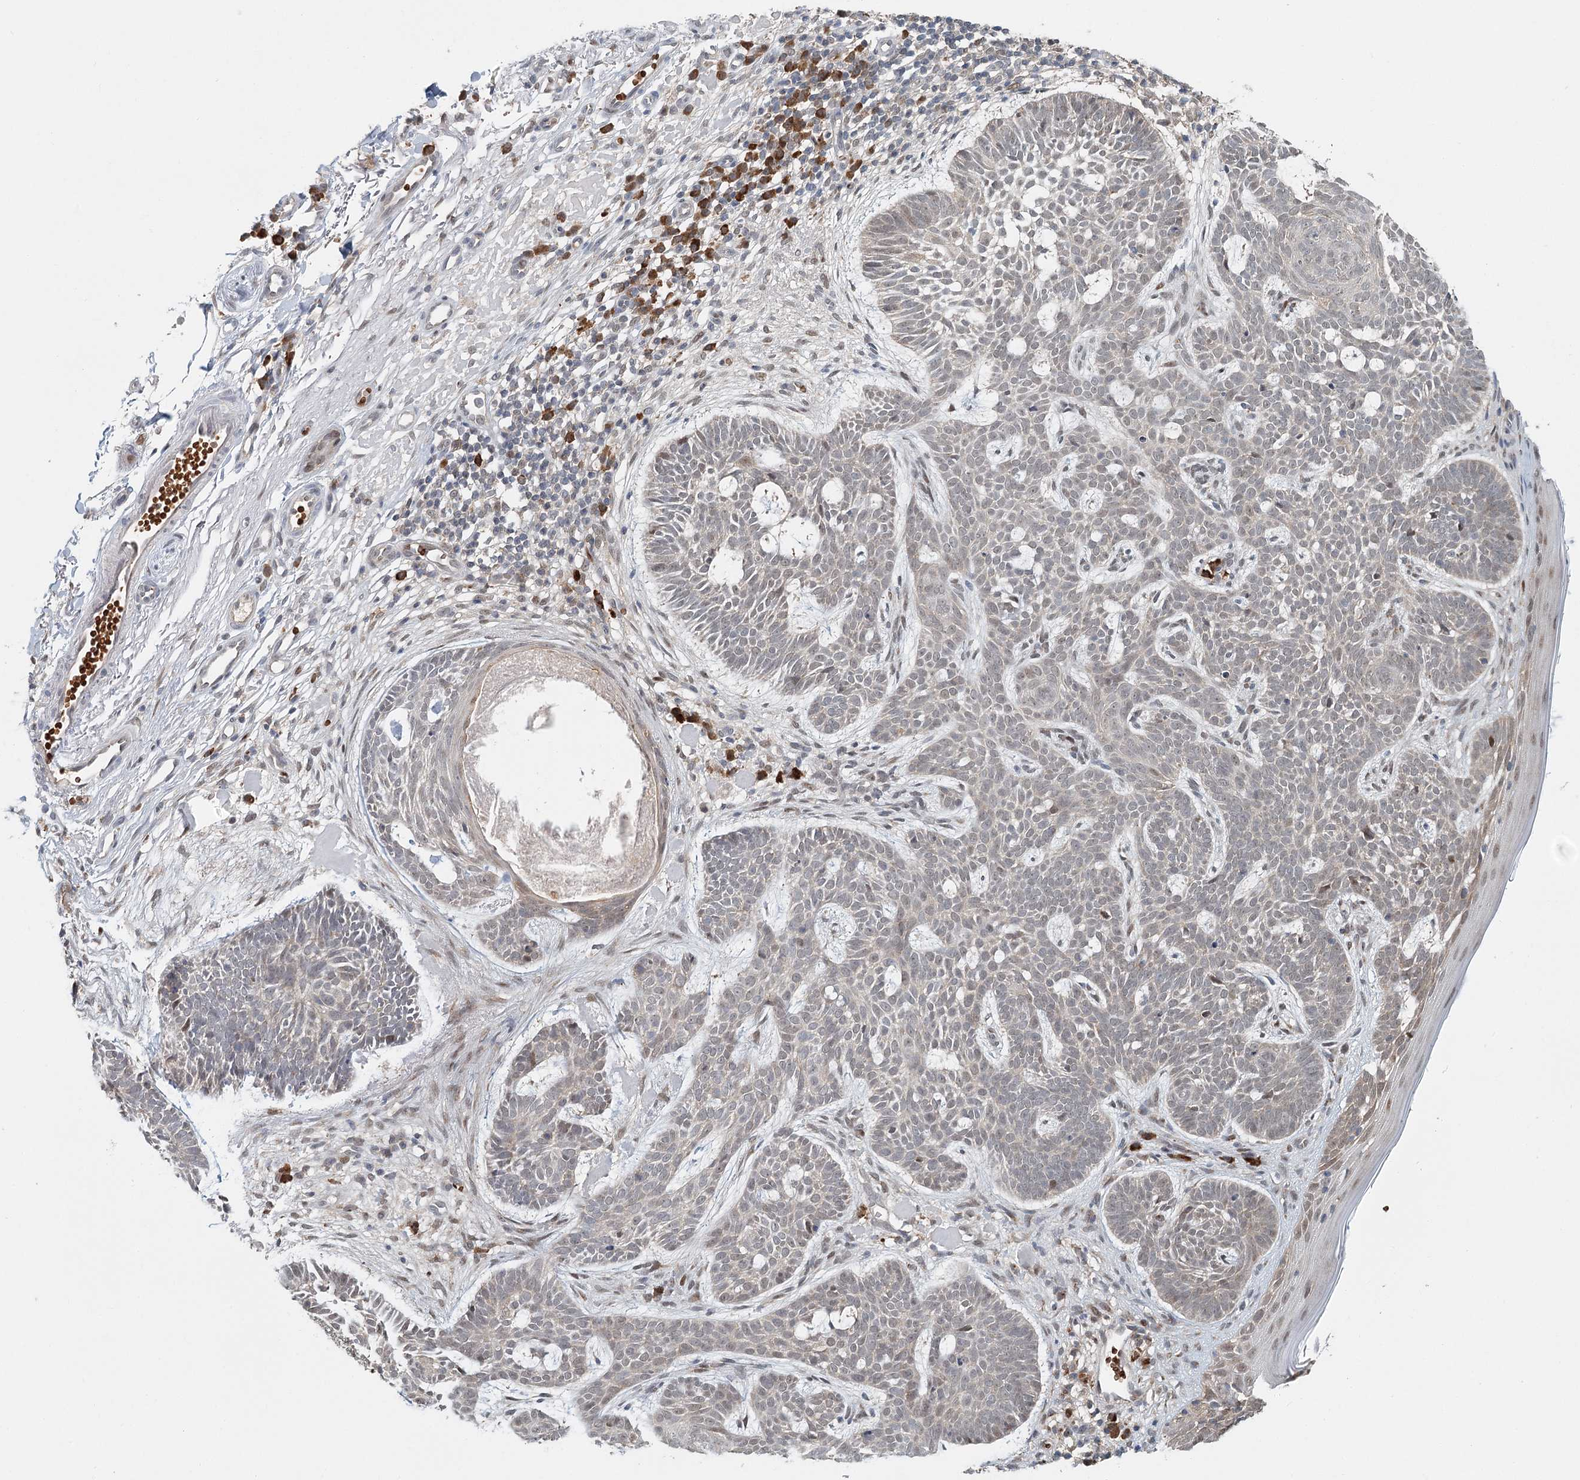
{"staining": {"intensity": "negative", "quantity": "none", "location": "none"}, "tissue": "skin cancer", "cell_type": "Tumor cells", "image_type": "cancer", "snomed": [{"axis": "morphology", "description": "Basal cell carcinoma"}, {"axis": "topography", "description": "Skin"}], "caption": "A micrograph of human skin cancer (basal cell carcinoma) is negative for staining in tumor cells.", "gene": "ADK", "patient": {"sex": "male", "age": 85}}